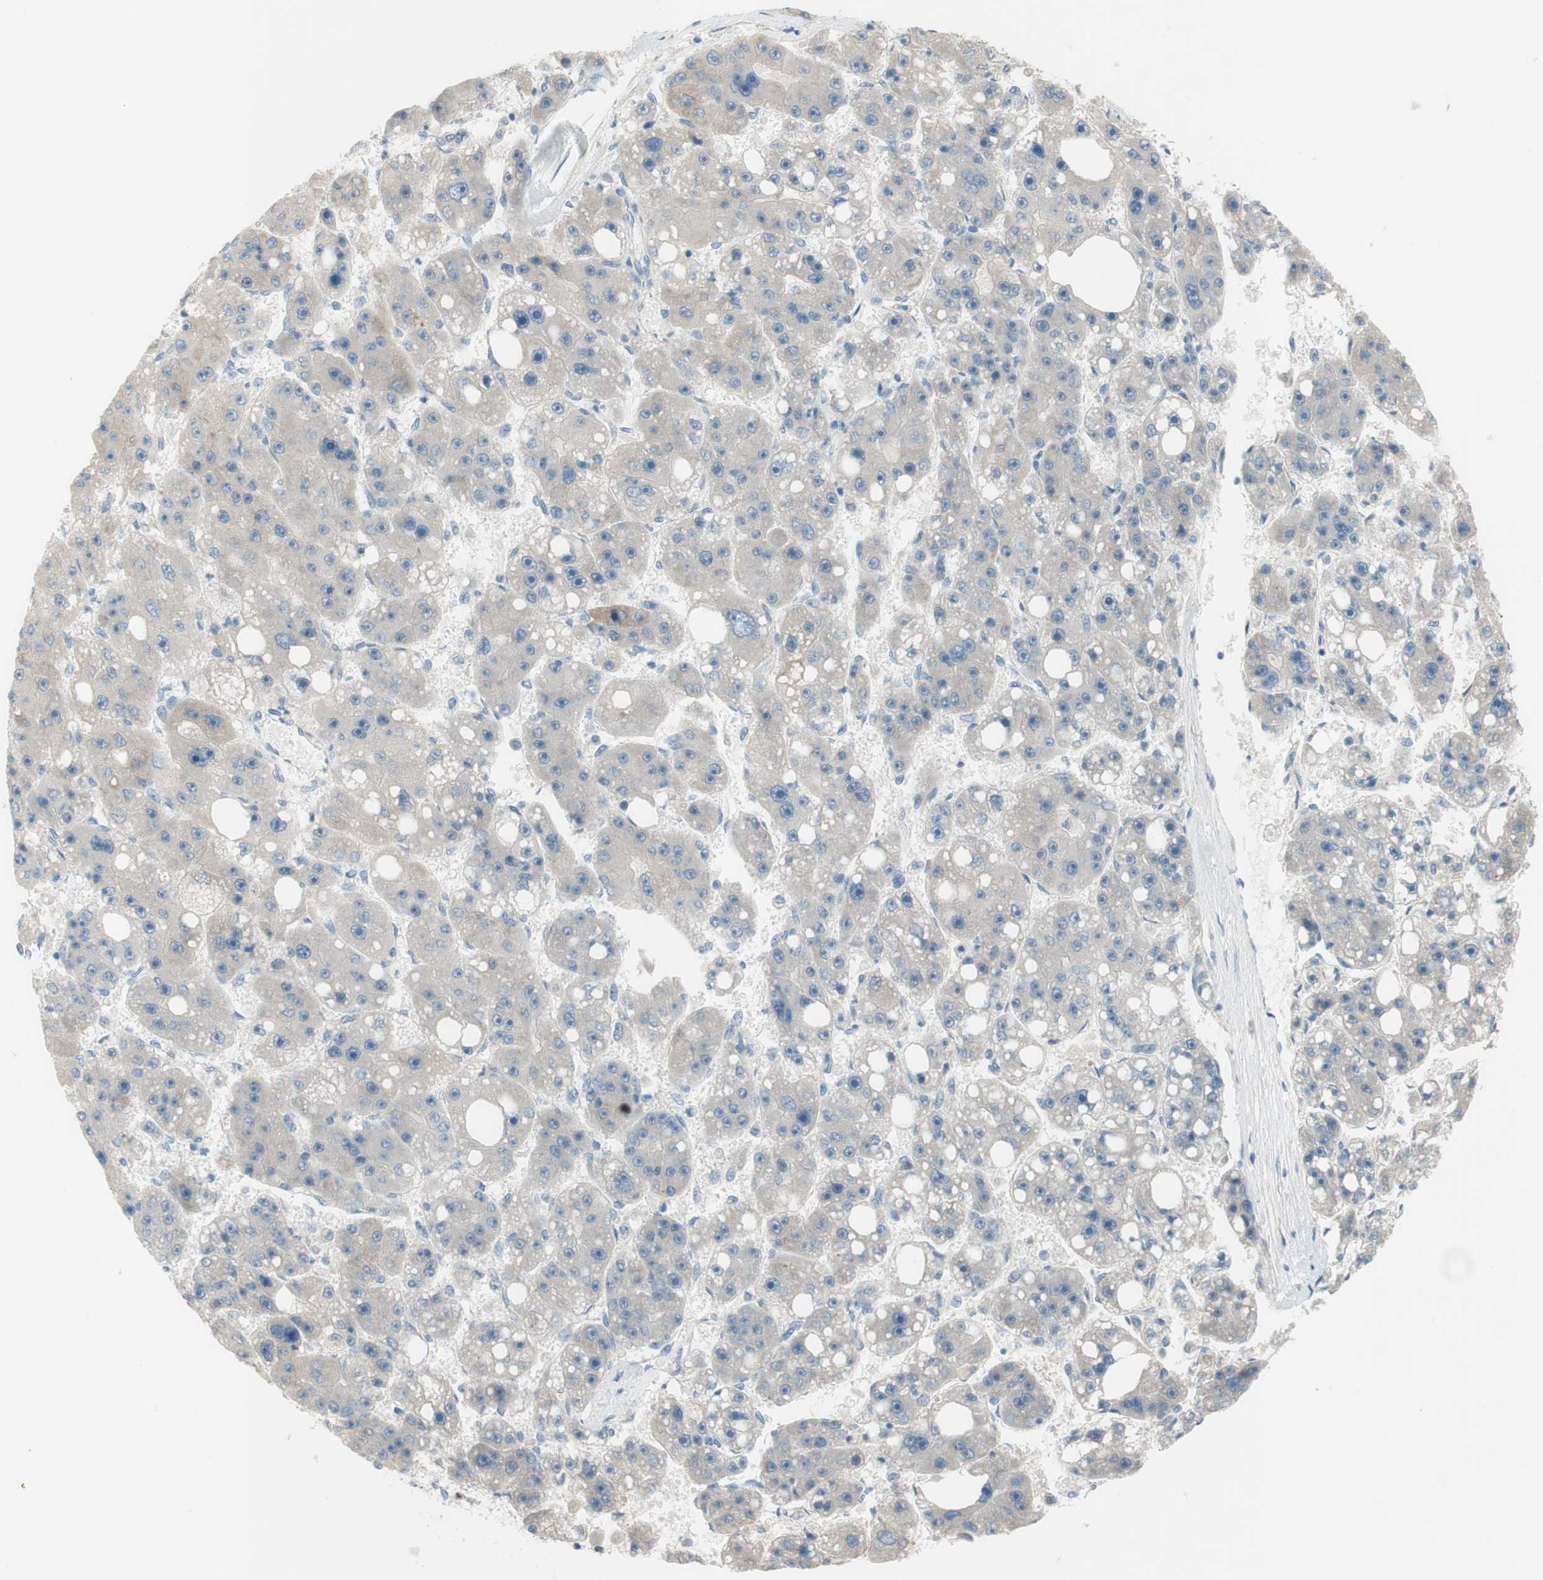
{"staining": {"intensity": "weak", "quantity": "25%-75%", "location": "cytoplasmic/membranous"}, "tissue": "liver cancer", "cell_type": "Tumor cells", "image_type": "cancer", "snomed": [{"axis": "morphology", "description": "Carcinoma, Hepatocellular, NOS"}, {"axis": "topography", "description": "Liver"}], "caption": "Hepatocellular carcinoma (liver) stained with a protein marker shows weak staining in tumor cells.", "gene": "FDFT1", "patient": {"sex": "female", "age": 61}}